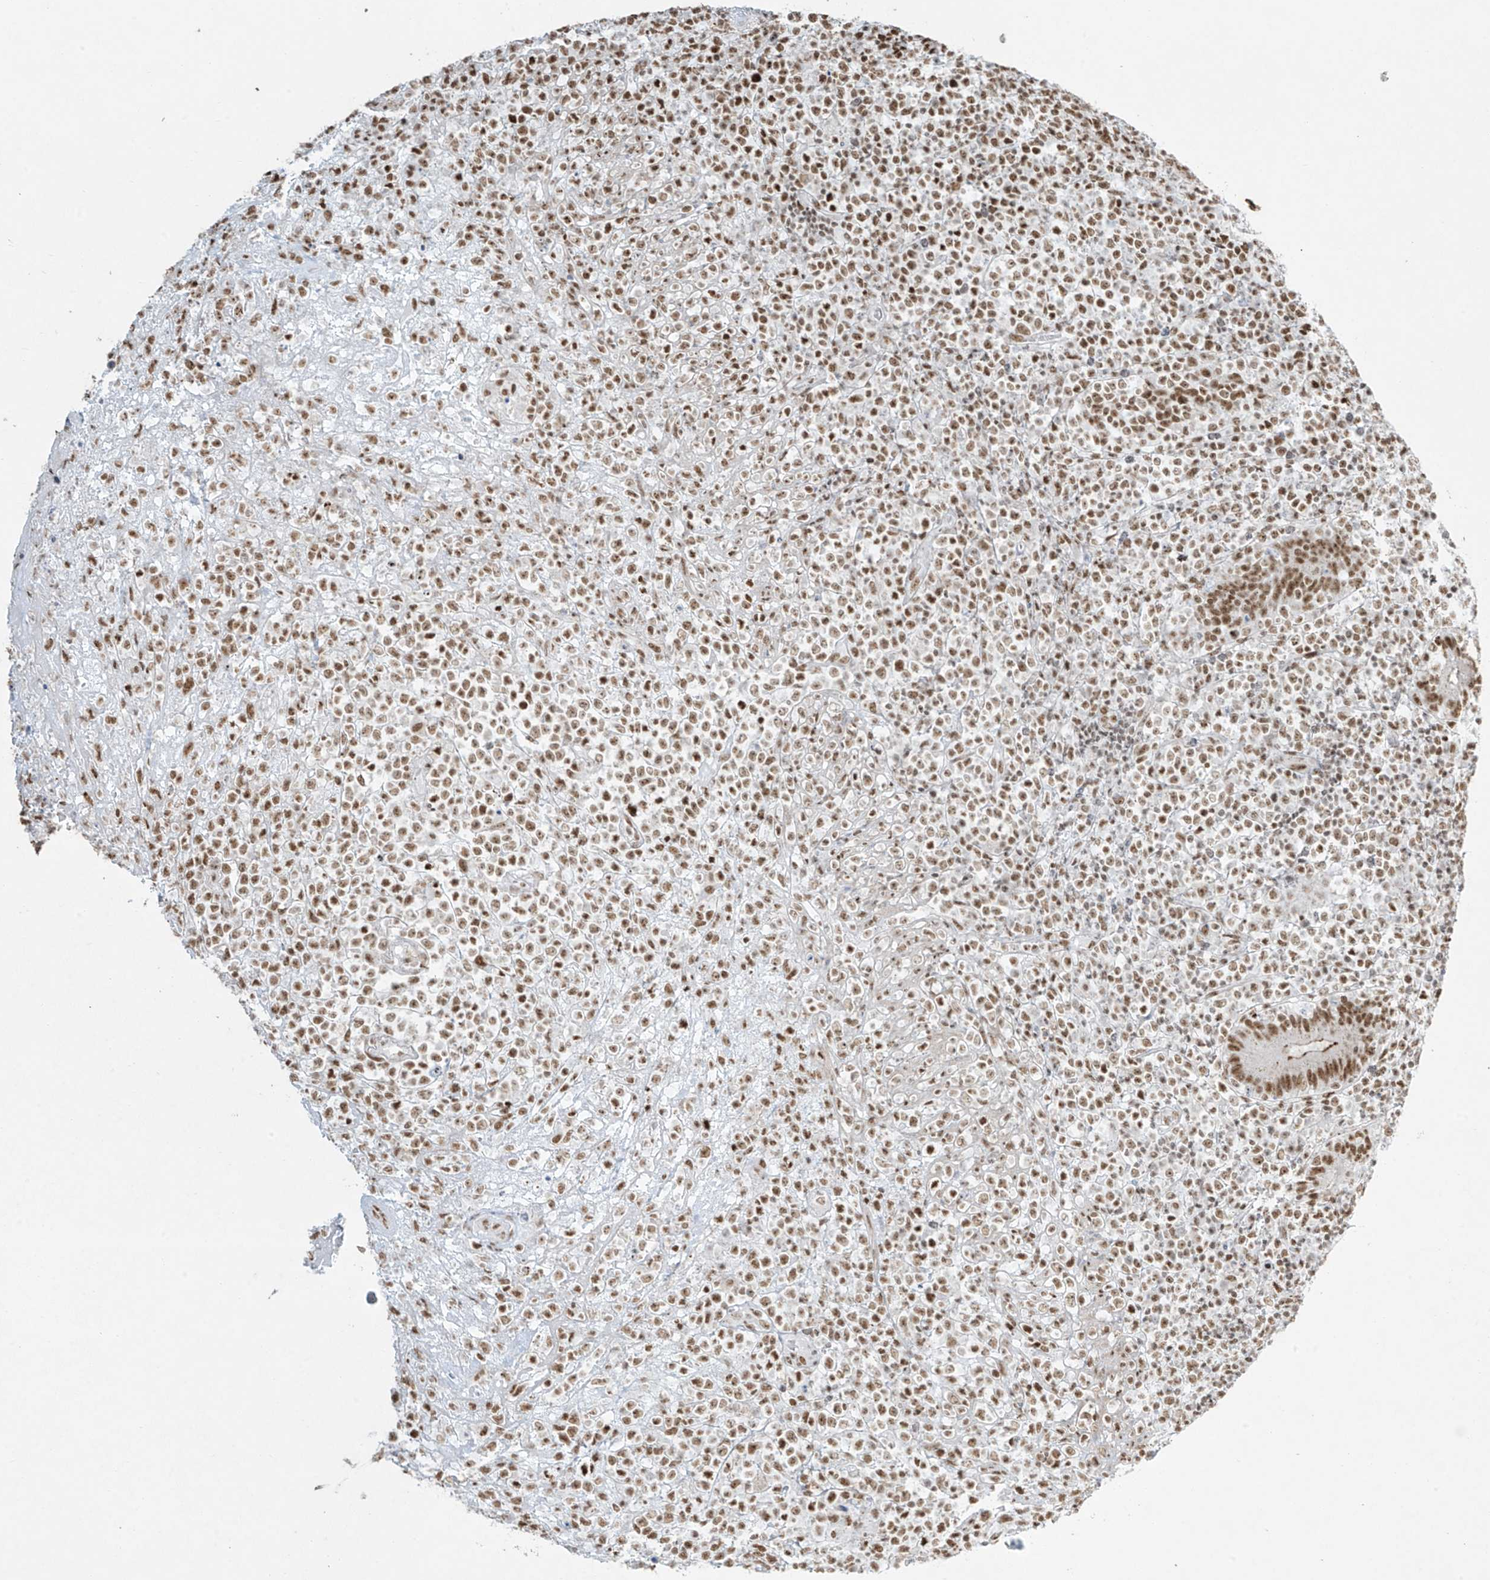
{"staining": {"intensity": "moderate", "quantity": ">75%", "location": "nuclear"}, "tissue": "lymphoma", "cell_type": "Tumor cells", "image_type": "cancer", "snomed": [{"axis": "morphology", "description": "Malignant lymphoma, non-Hodgkin's type, High grade"}, {"axis": "topography", "description": "Colon"}], "caption": "Approximately >75% of tumor cells in human malignant lymphoma, non-Hodgkin's type (high-grade) demonstrate moderate nuclear protein staining as visualized by brown immunohistochemical staining.", "gene": "MS4A6A", "patient": {"sex": "female", "age": 53}}